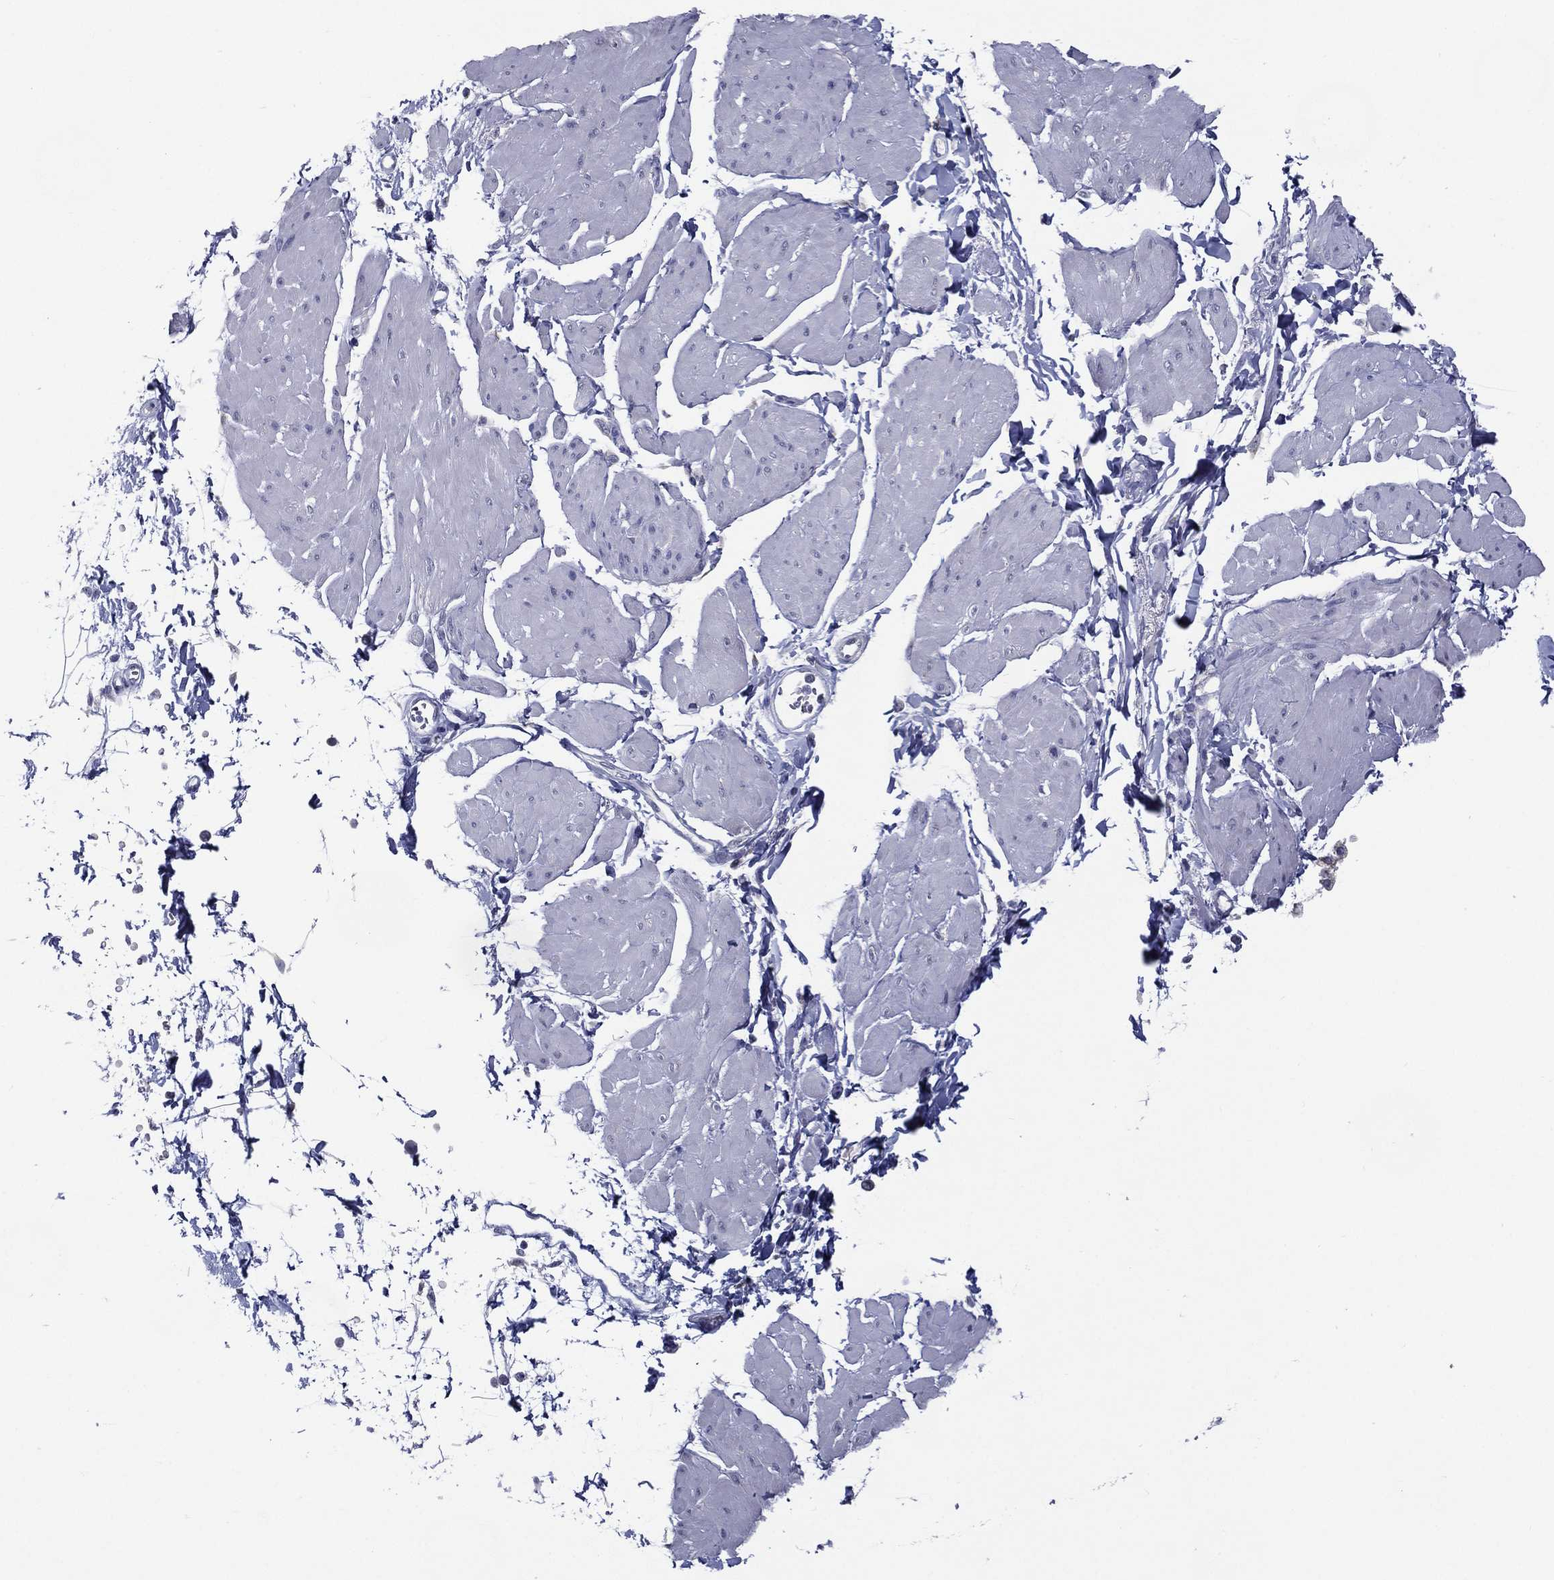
{"staining": {"intensity": "negative", "quantity": "none", "location": "none"}, "tissue": "smooth muscle", "cell_type": "Smooth muscle cells", "image_type": "normal", "snomed": [{"axis": "morphology", "description": "Normal tissue, NOS"}, {"axis": "topography", "description": "Adipose tissue"}, {"axis": "topography", "description": "Smooth muscle"}, {"axis": "topography", "description": "Peripheral nerve tissue"}], "caption": "IHC histopathology image of normal smooth muscle: smooth muscle stained with DAB (3,3'-diaminobenzidine) displays no significant protein expression in smooth muscle cells.", "gene": "C19orf18", "patient": {"sex": "male", "age": 83}}